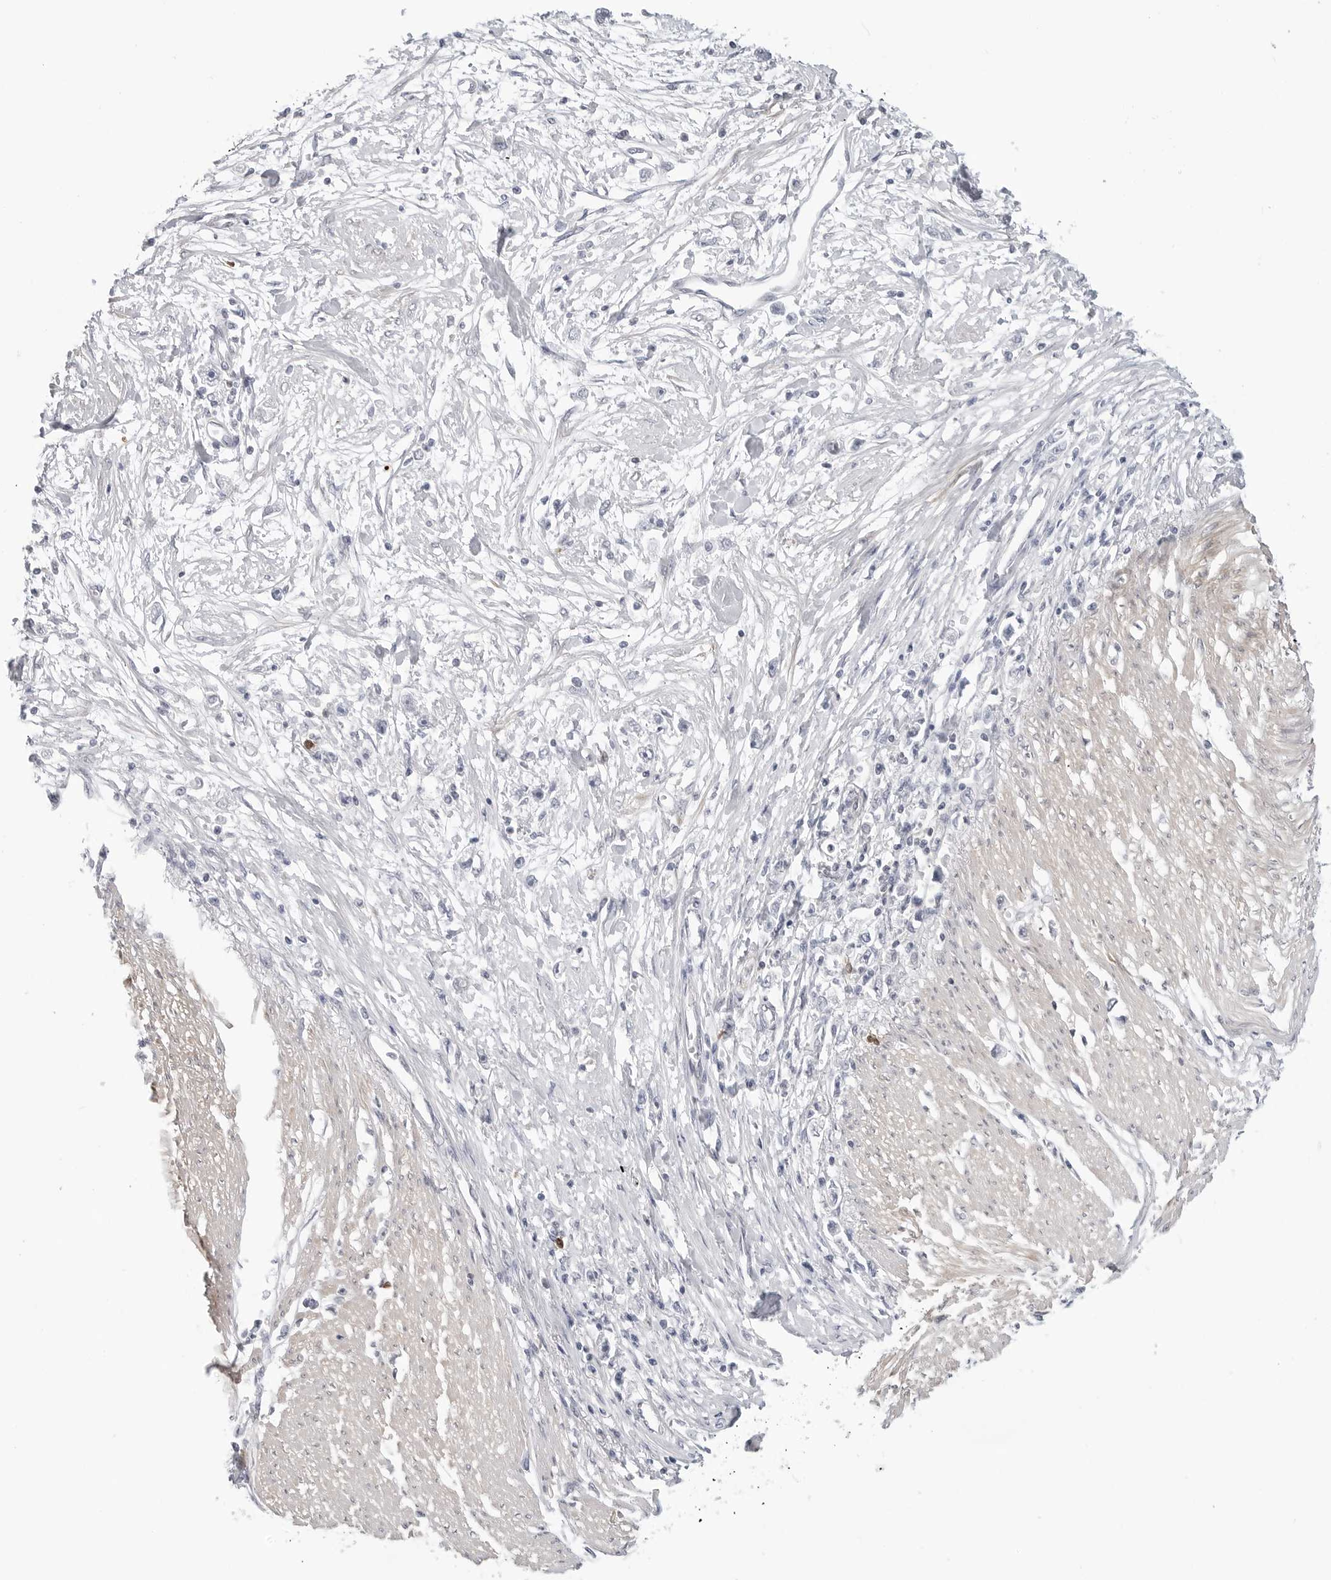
{"staining": {"intensity": "negative", "quantity": "none", "location": "none"}, "tissue": "stomach cancer", "cell_type": "Tumor cells", "image_type": "cancer", "snomed": [{"axis": "morphology", "description": "Adenocarcinoma, NOS"}, {"axis": "topography", "description": "Stomach"}], "caption": "An immunohistochemistry image of stomach cancer (adenocarcinoma) is shown. There is no staining in tumor cells of stomach cancer (adenocarcinoma). (DAB (3,3'-diaminobenzidine) immunohistochemistry (IHC), high magnification).", "gene": "STXBP3", "patient": {"sex": "female", "age": 59}}